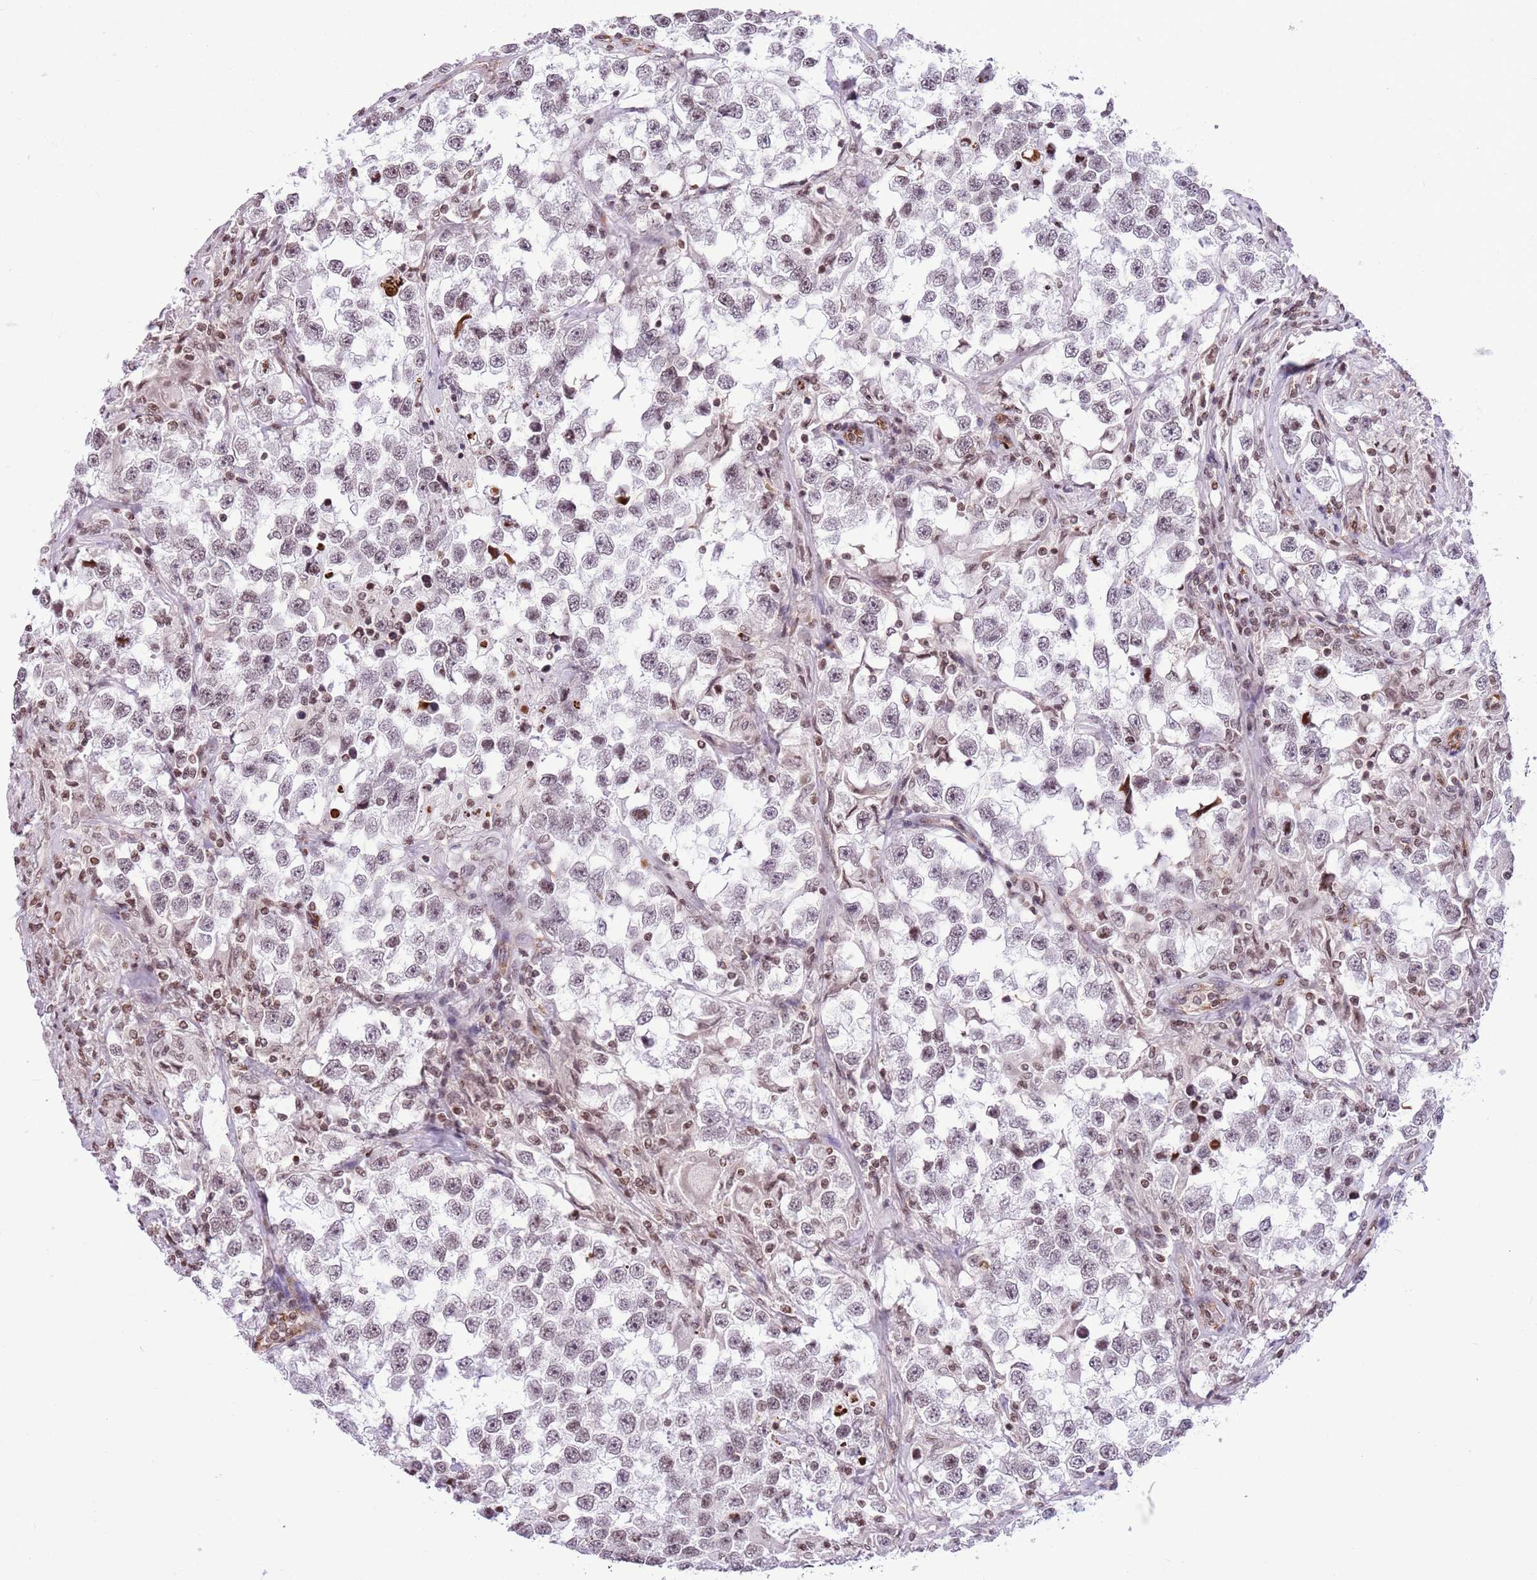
{"staining": {"intensity": "negative", "quantity": "none", "location": "none"}, "tissue": "testis cancer", "cell_type": "Tumor cells", "image_type": "cancer", "snomed": [{"axis": "morphology", "description": "Seminoma, NOS"}, {"axis": "topography", "description": "Testis"}], "caption": "A high-resolution photomicrograph shows IHC staining of testis seminoma, which exhibits no significant staining in tumor cells.", "gene": "NRIP1", "patient": {"sex": "male", "age": 46}}